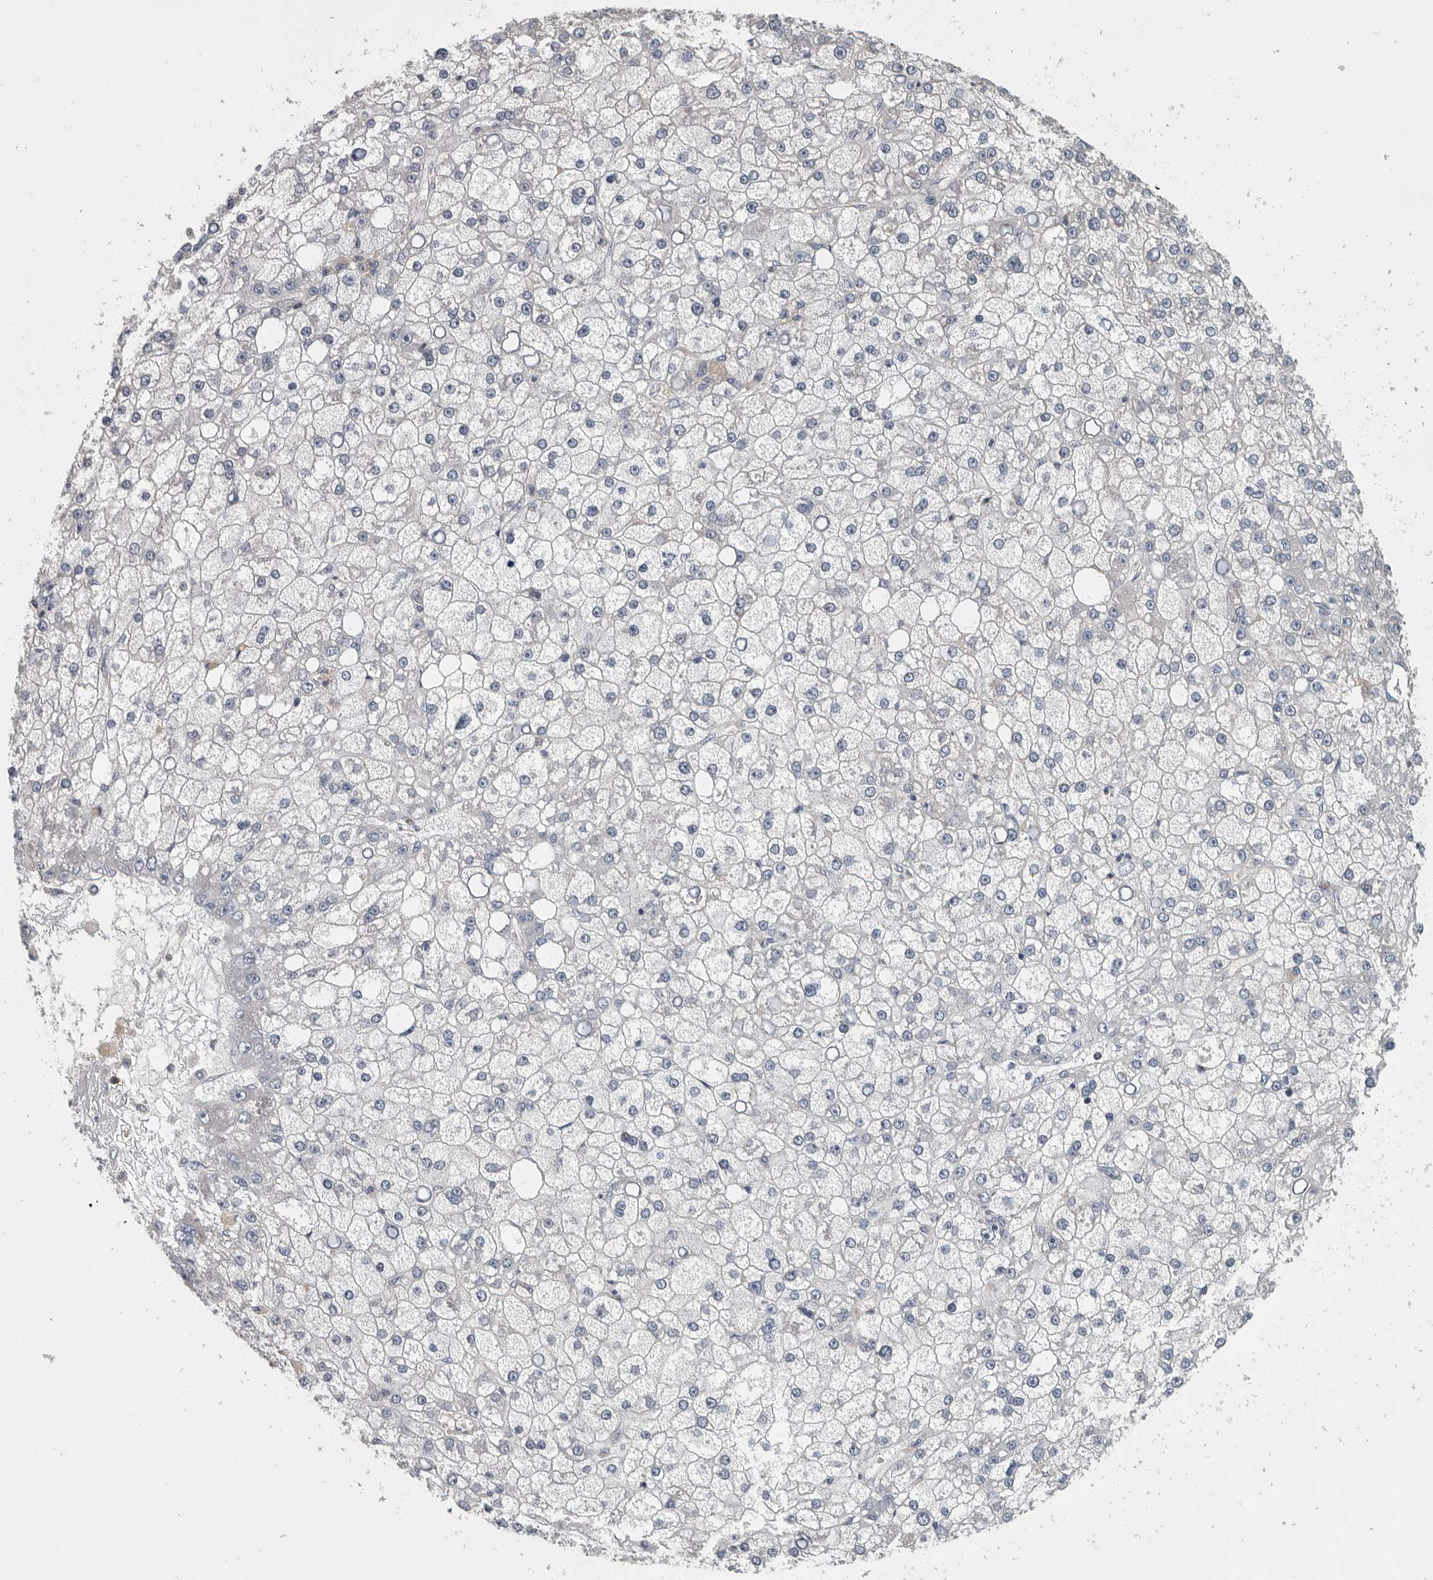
{"staining": {"intensity": "negative", "quantity": "none", "location": "none"}, "tissue": "liver cancer", "cell_type": "Tumor cells", "image_type": "cancer", "snomed": [{"axis": "morphology", "description": "Carcinoma, Hepatocellular, NOS"}, {"axis": "topography", "description": "Liver"}], "caption": "A photomicrograph of liver cancer stained for a protein reveals no brown staining in tumor cells. (Brightfield microscopy of DAB IHC at high magnification).", "gene": "PDCD4", "patient": {"sex": "male", "age": 67}}